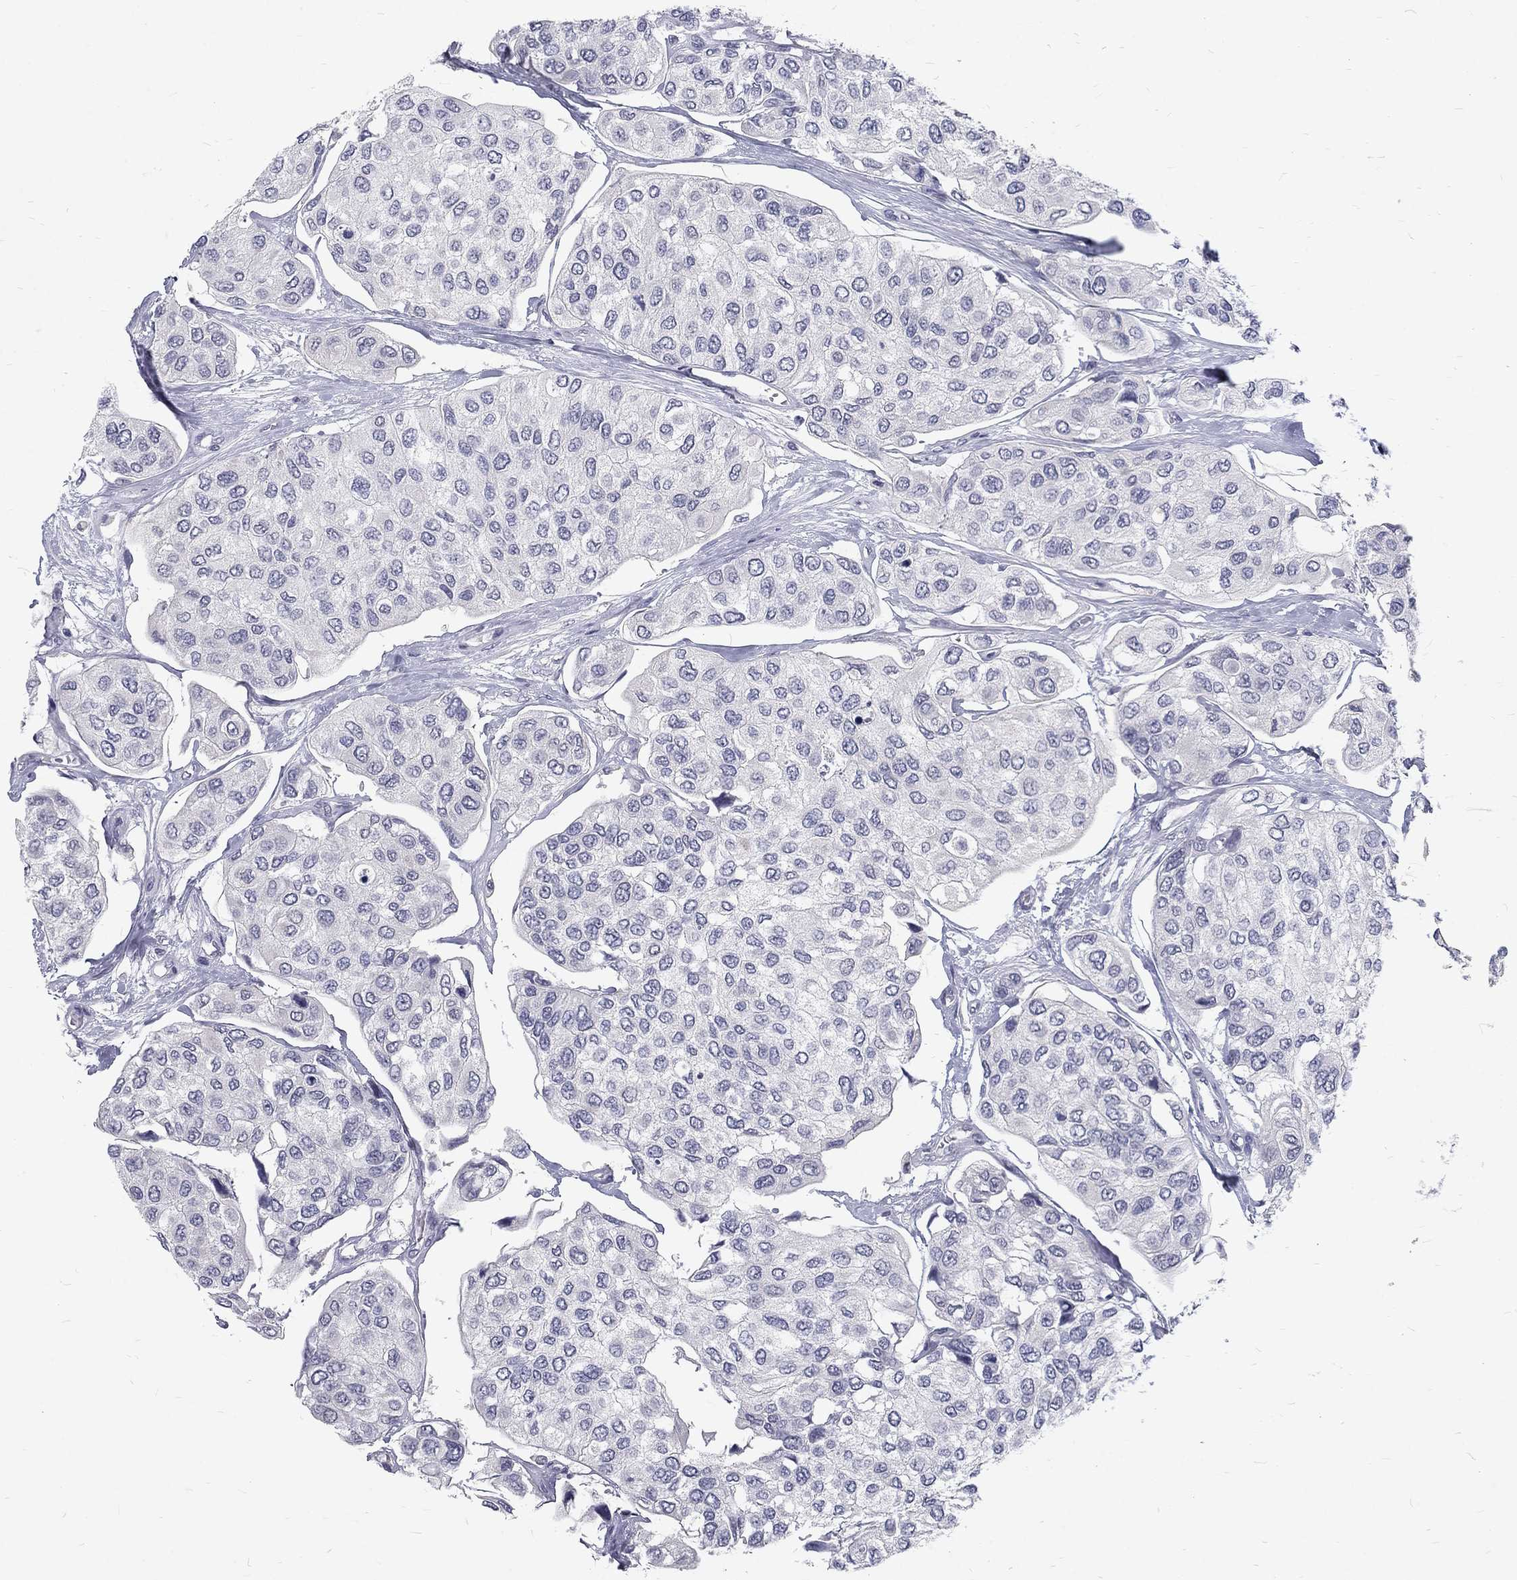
{"staining": {"intensity": "negative", "quantity": "none", "location": "none"}, "tissue": "urothelial cancer", "cell_type": "Tumor cells", "image_type": "cancer", "snomed": [{"axis": "morphology", "description": "Urothelial carcinoma, High grade"}, {"axis": "topography", "description": "Urinary bladder"}], "caption": "This is an IHC image of urothelial carcinoma (high-grade). There is no expression in tumor cells.", "gene": "NOS1", "patient": {"sex": "male", "age": 77}}